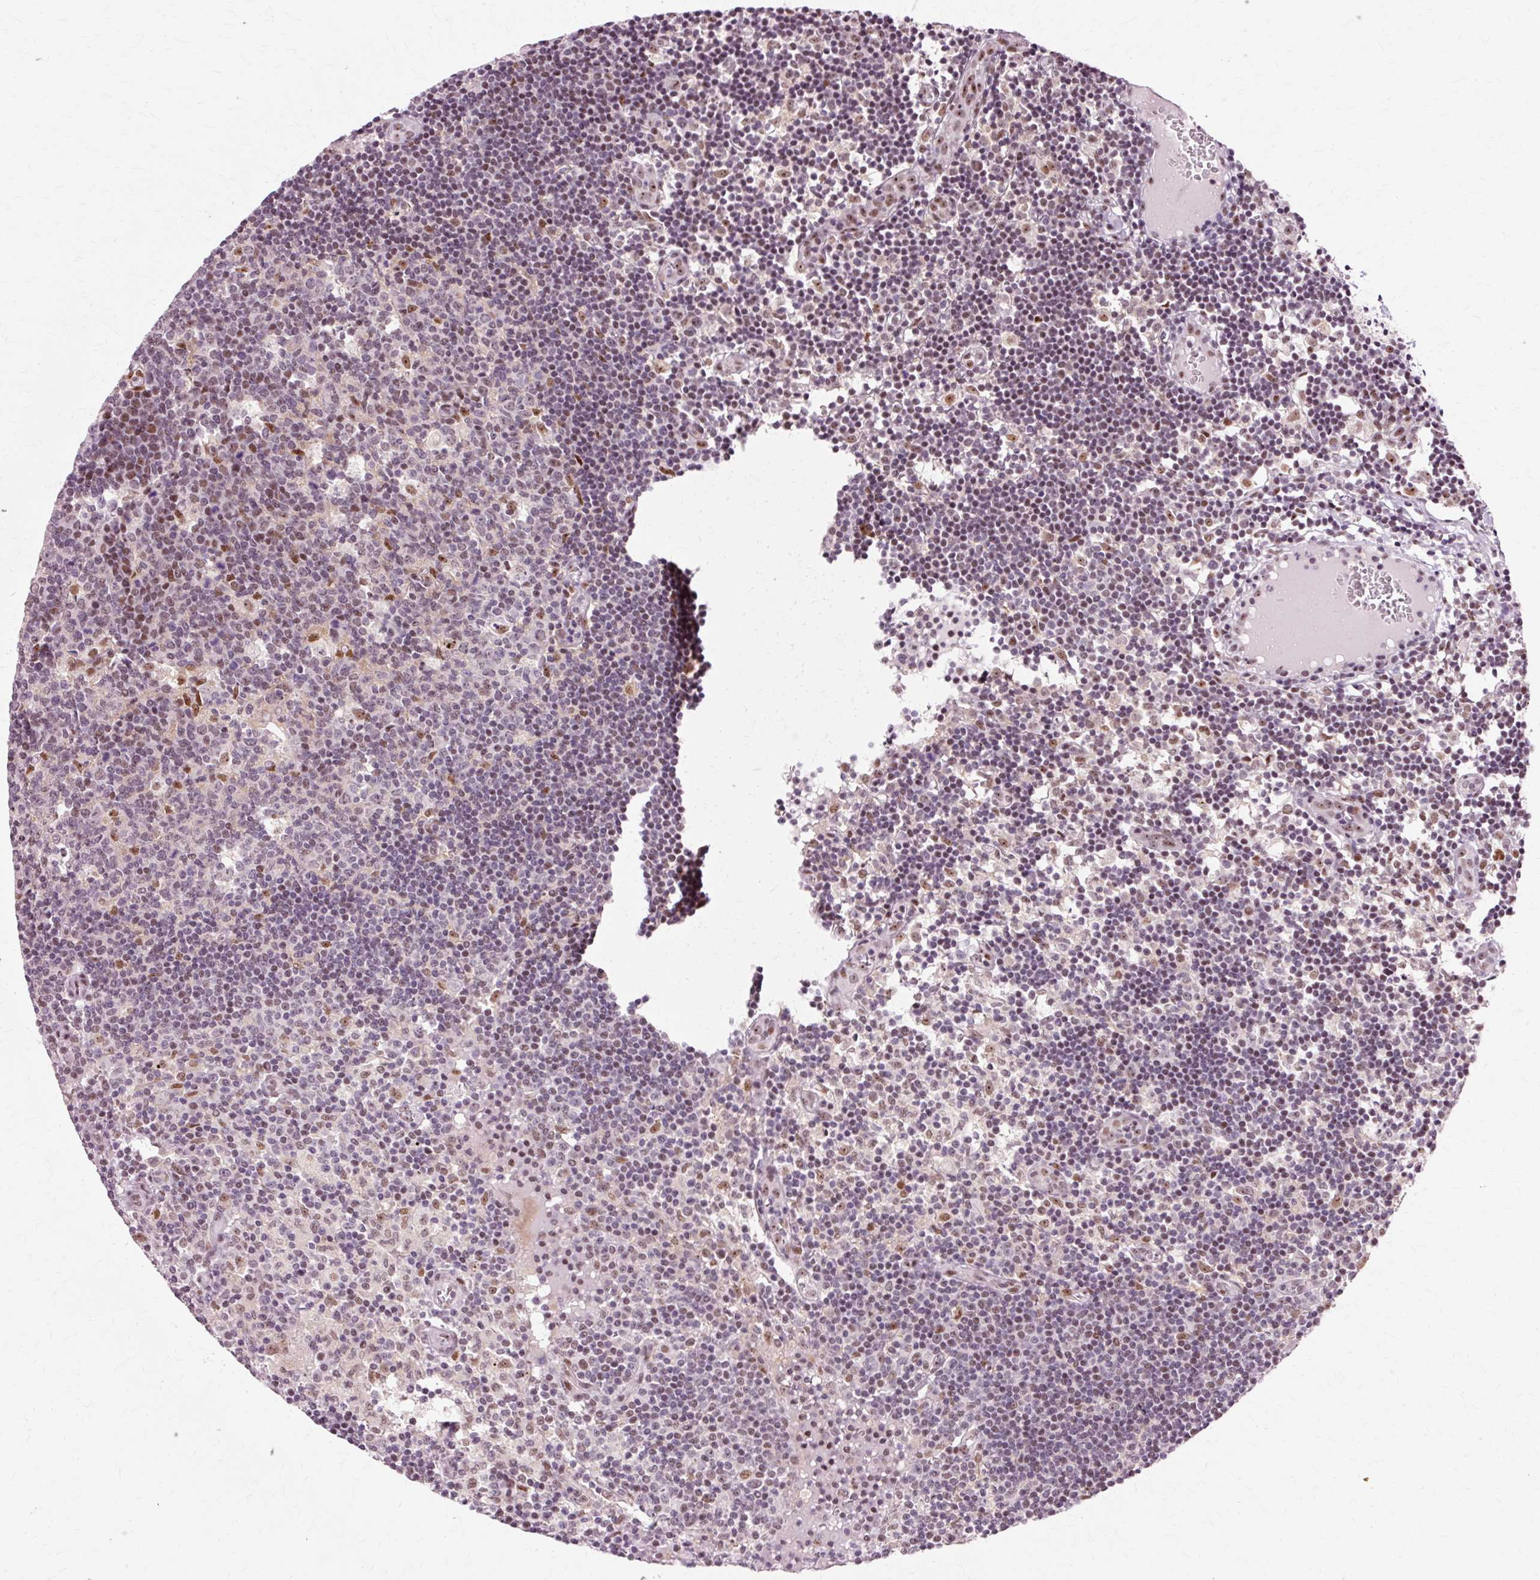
{"staining": {"intensity": "moderate", "quantity": "<25%", "location": "nuclear"}, "tissue": "lymph node", "cell_type": "Germinal center cells", "image_type": "normal", "snomed": [{"axis": "morphology", "description": "Normal tissue, NOS"}, {"axis": "topography", "description": "Lymph node"}], "caption": "Immunohistochemistry (IHC) of benign lymph node shows low levels of moderate nuclear expression in about <25% of germinal center cells. (IHC, brightfield microscopy, high magnification).", "gene": "MACROD2", "patient": {"sex": "female", "age": 45}}